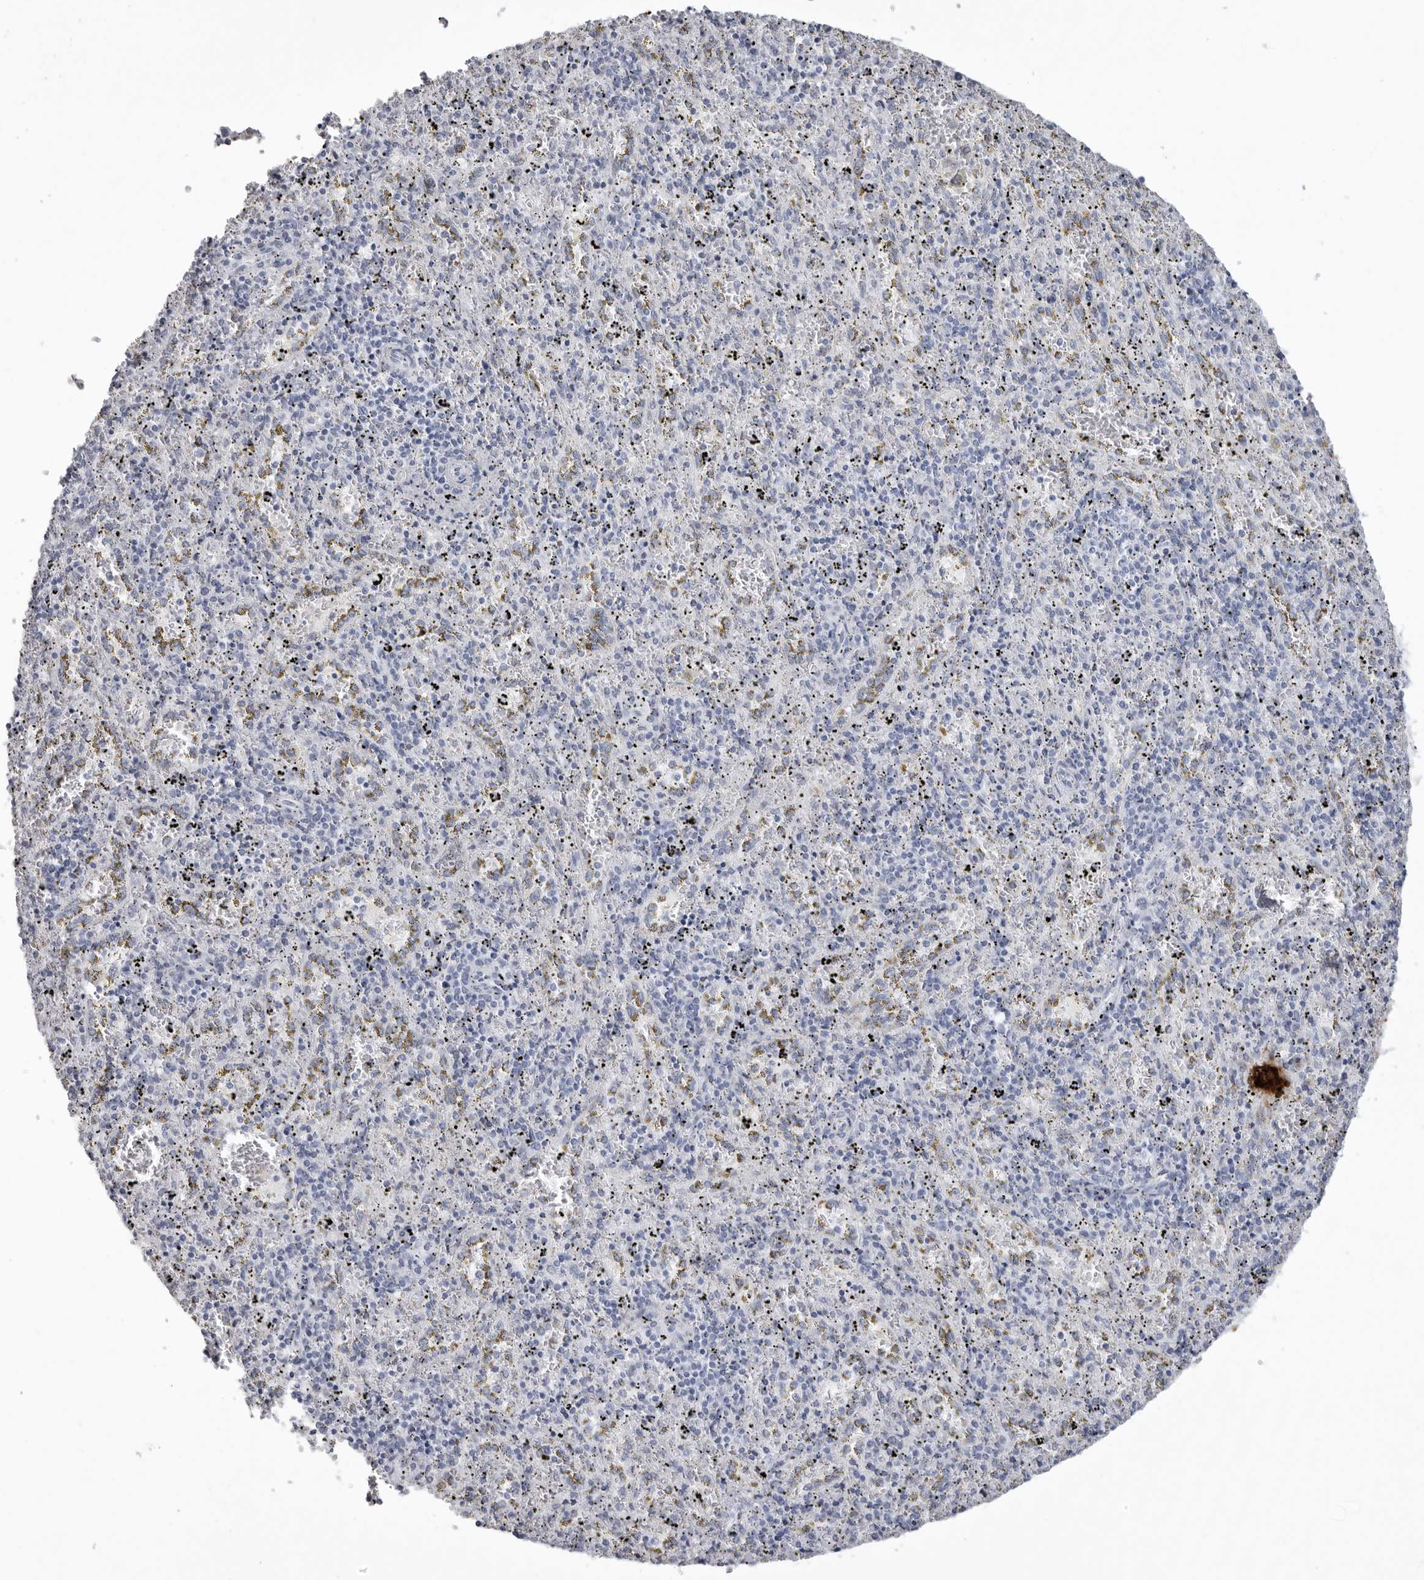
{"staining": {"intensity": "negative", "quantity": "none", "location": "none"}, "tissue": "spleen", "cell_type": "Cells in red pulp", "image_type": "normal", "snomed": [{"axis": "morphology", "description": "Normal tissue, NOS"}, {"axis": "topography", "description": "Spleen"}], "caption": "A histopathology image of spleen stained for a protein displays no brown staining in cells in red pulp.", "gene": "KLK9", "patient": {"sex": "male", "age": 11}}